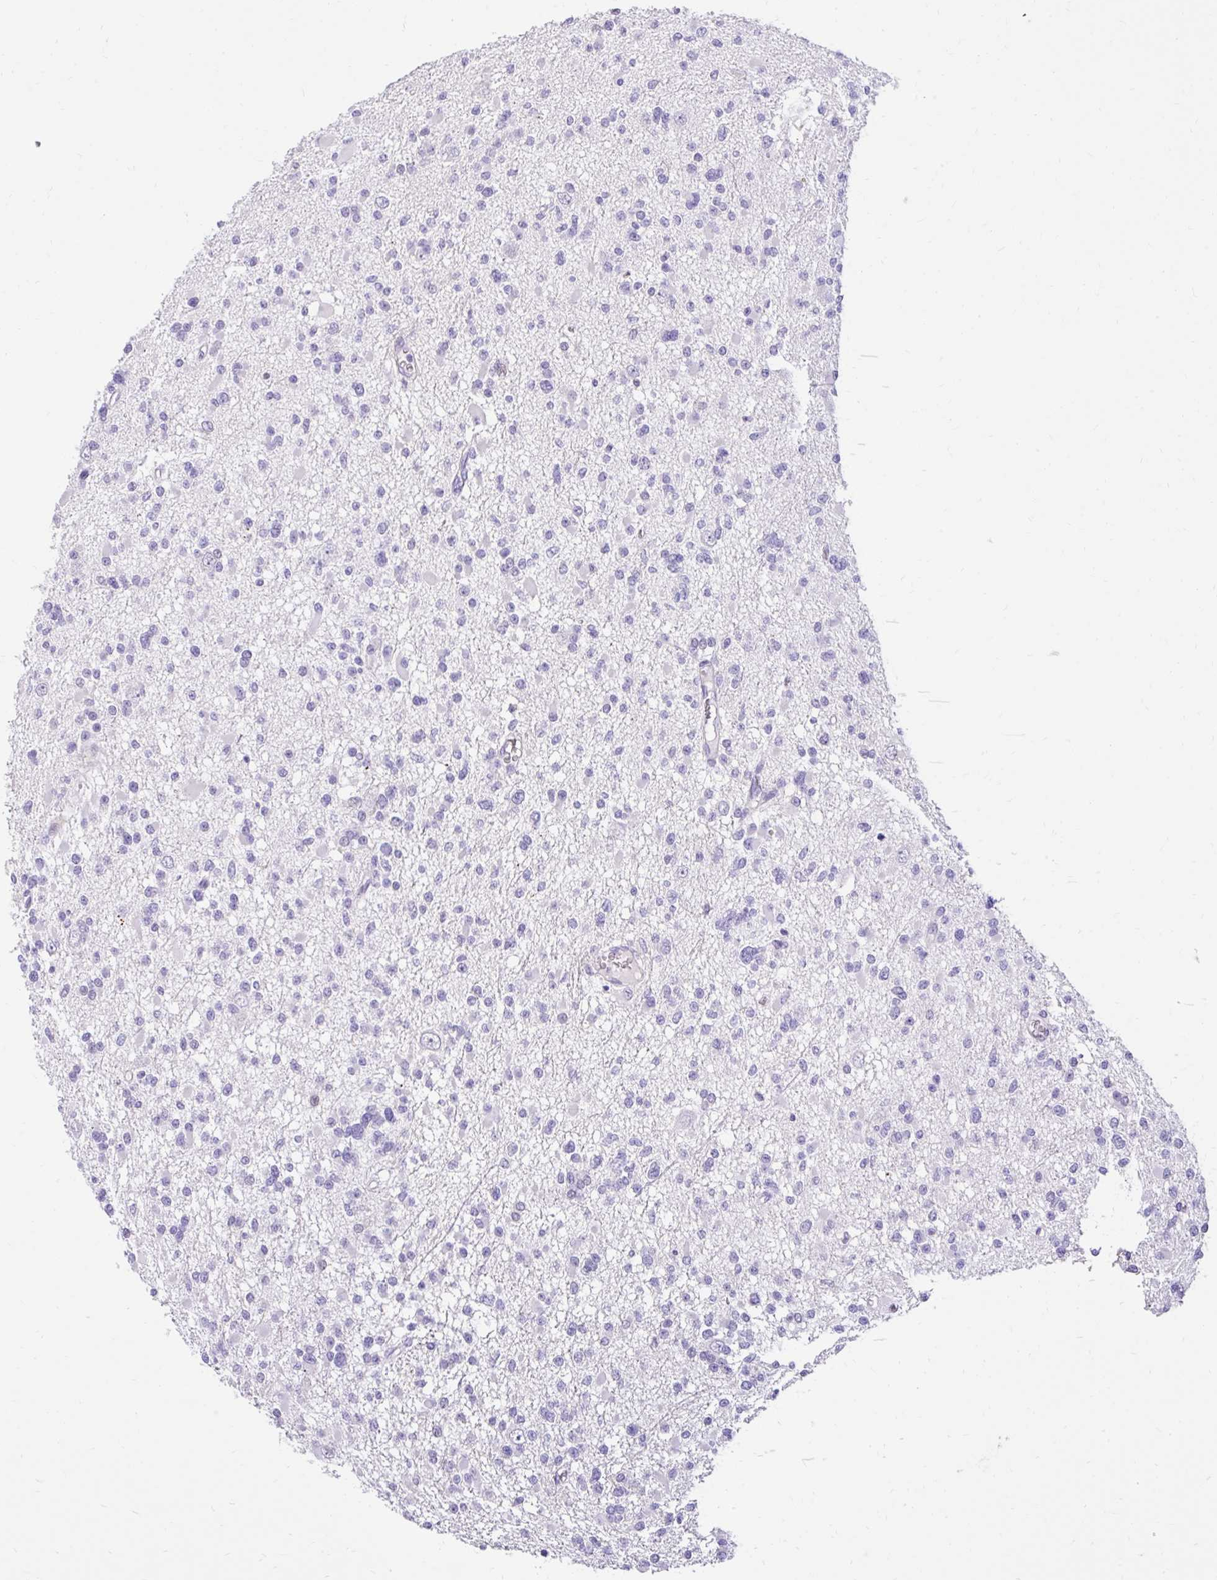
{"staining": {"intensity": "negative", "quantity": "none", "location": "none"}, "tissue": "glioma", "cell_type": "Tumor cells", "image_type": "cancer", "snomed": [{"axis": "morphology", "description": "Glioma, malignant, Low grade"}, {"axis": "topography", "description": "Brain"}], "caption": "This is a image of immunohistochemistry staining of glioma, which shows no staining in tumor cells.", "gene": "NHLH2", "patient": {"sex": "female", "age": 22}}